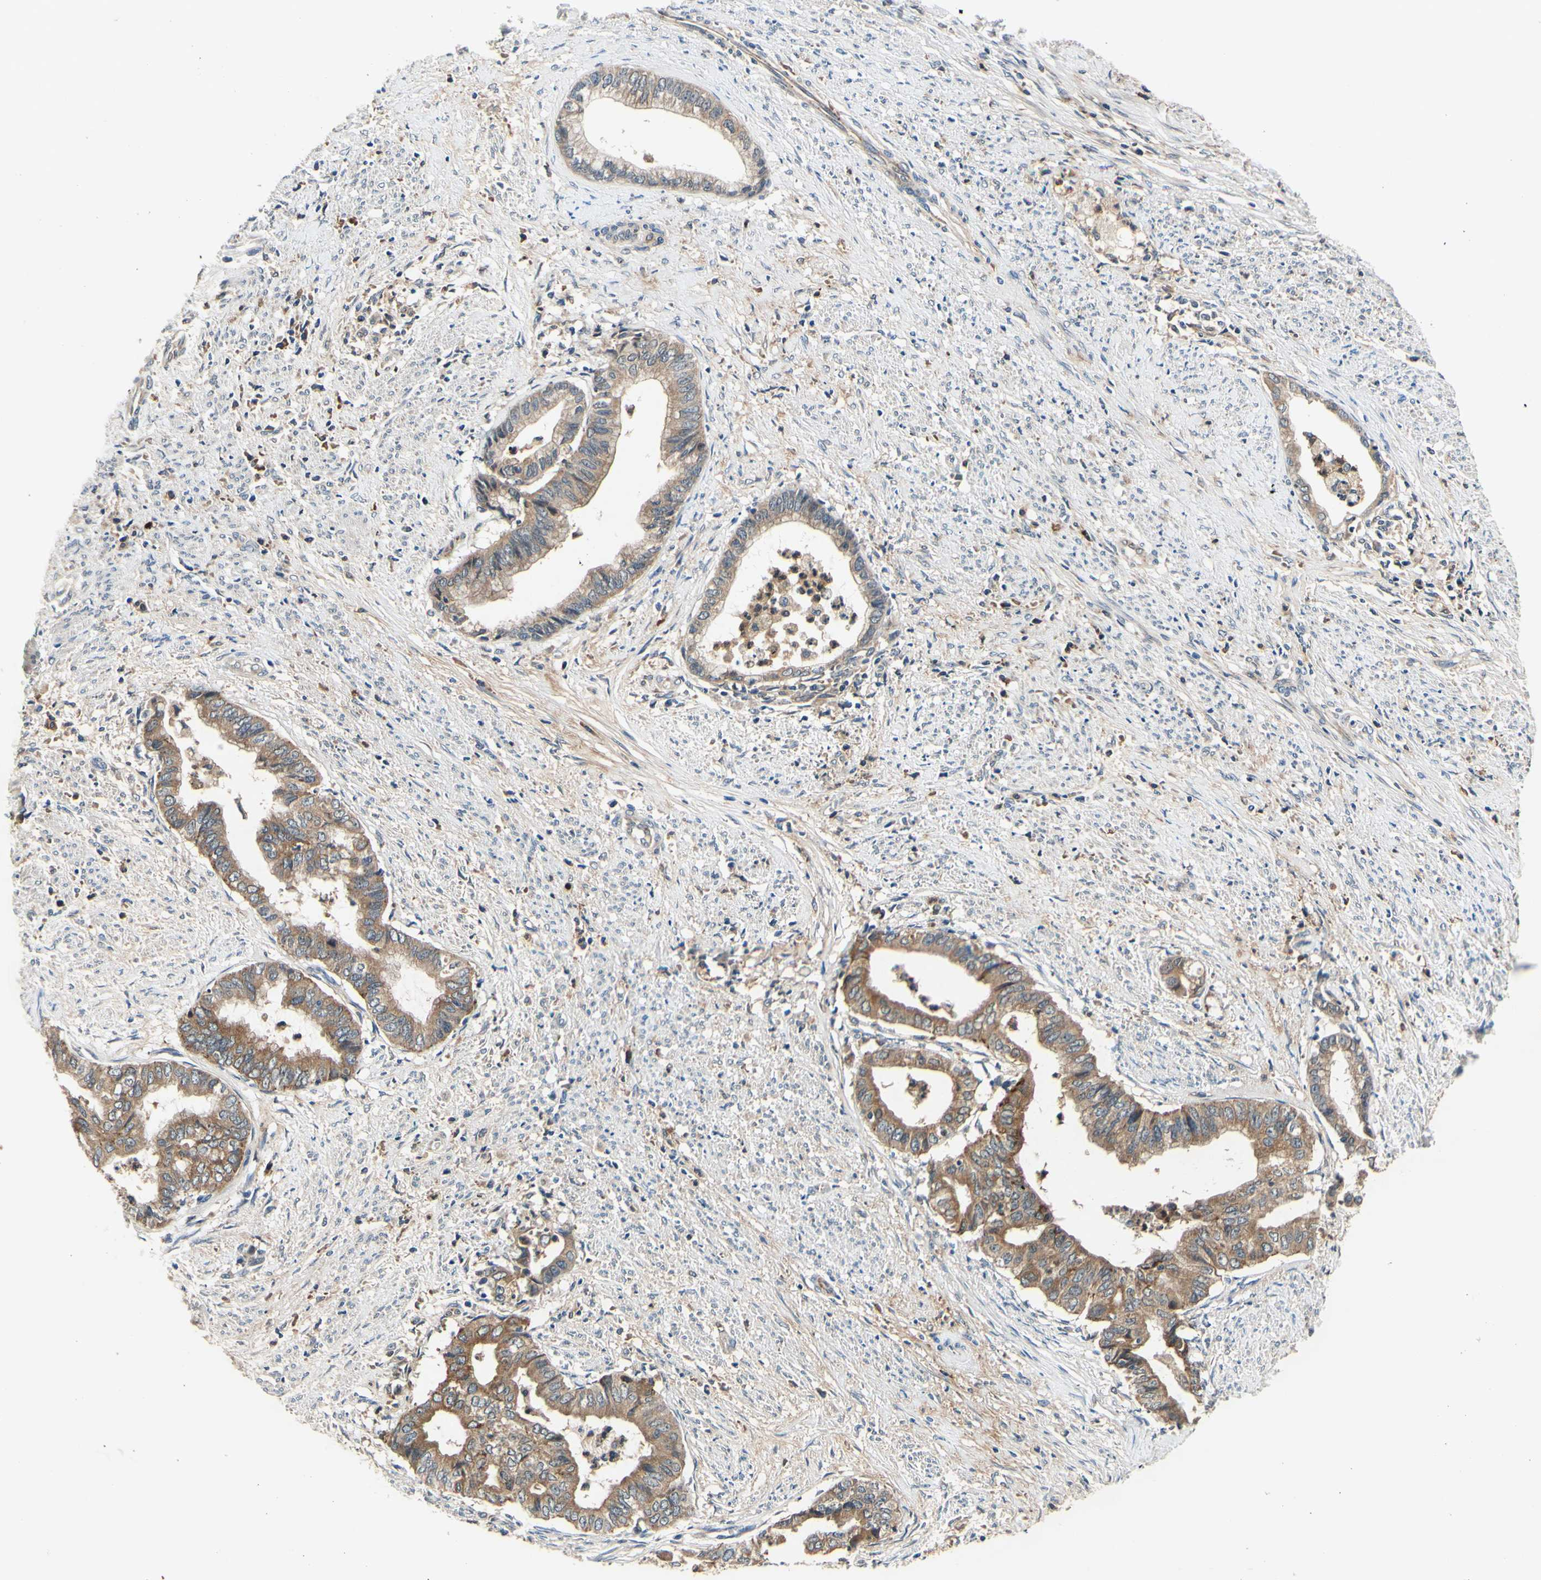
{"staining": {"intensity": "moderate", "quantity": "25%-75%", "location": "cytoplasmic/membranous"}, "tissue": "endometrial cancer", "cell_type": "Tumor cells", "image_type": "cancer", "snomed": [{"axis": "morphology", "description": "Necrosis, NOS"}, {"axis": "morphology", "description": "Adenocarcinoma, NOS"}, {"axis": "topography", "description": "Endometrium"}], "caption": "This is an image of immunohistochemistry staining of adenocarcinoma (endometrial), which shows moderate expression in the cytoplasmic/membranous of tumor cells.", "gene": "PLA2G4A", "patient": {"sex": "female", "age": 79}}